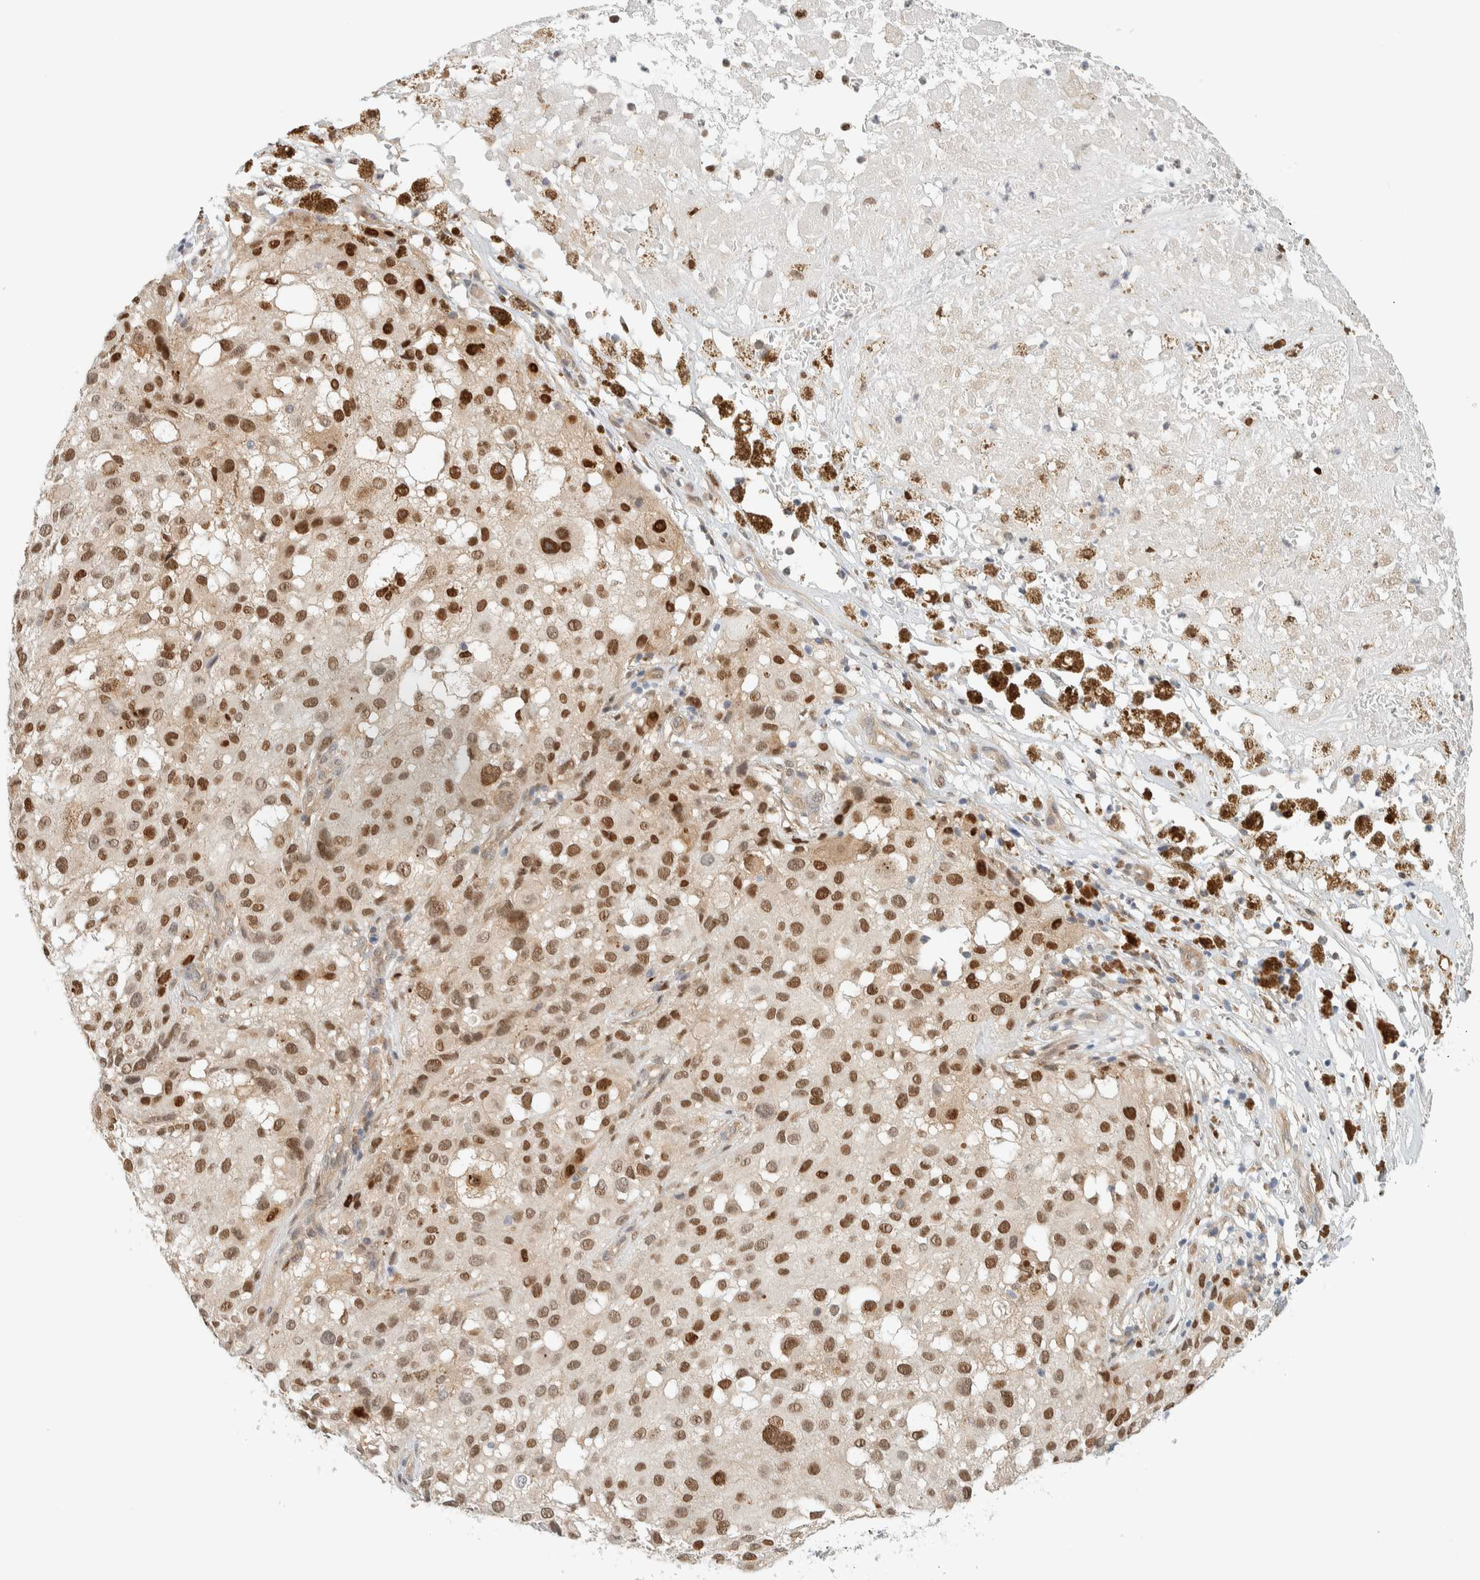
{"staining": {"intensity": "moderate", "quantity": ">75%", "location": "nuclear"}, "tissue": "melanoma", "cell_type": "Tumor cells", "image_type": "cancer", "snomed": [{"axis": "morphology", "description": "Necrosis, NOS"}, {"axis": "morphology", "description": "Malignant melanoma, NOS"}, {"axis": "topography", "description": "Skin"}], "caption": "Immunohistochemical staining of malignant melanoma demonstrates moderate nuclear protein positivity in approximately >75% of tumor cells.", "gene": "TFE3", "patient": {"sex": "female", "age": 87}}